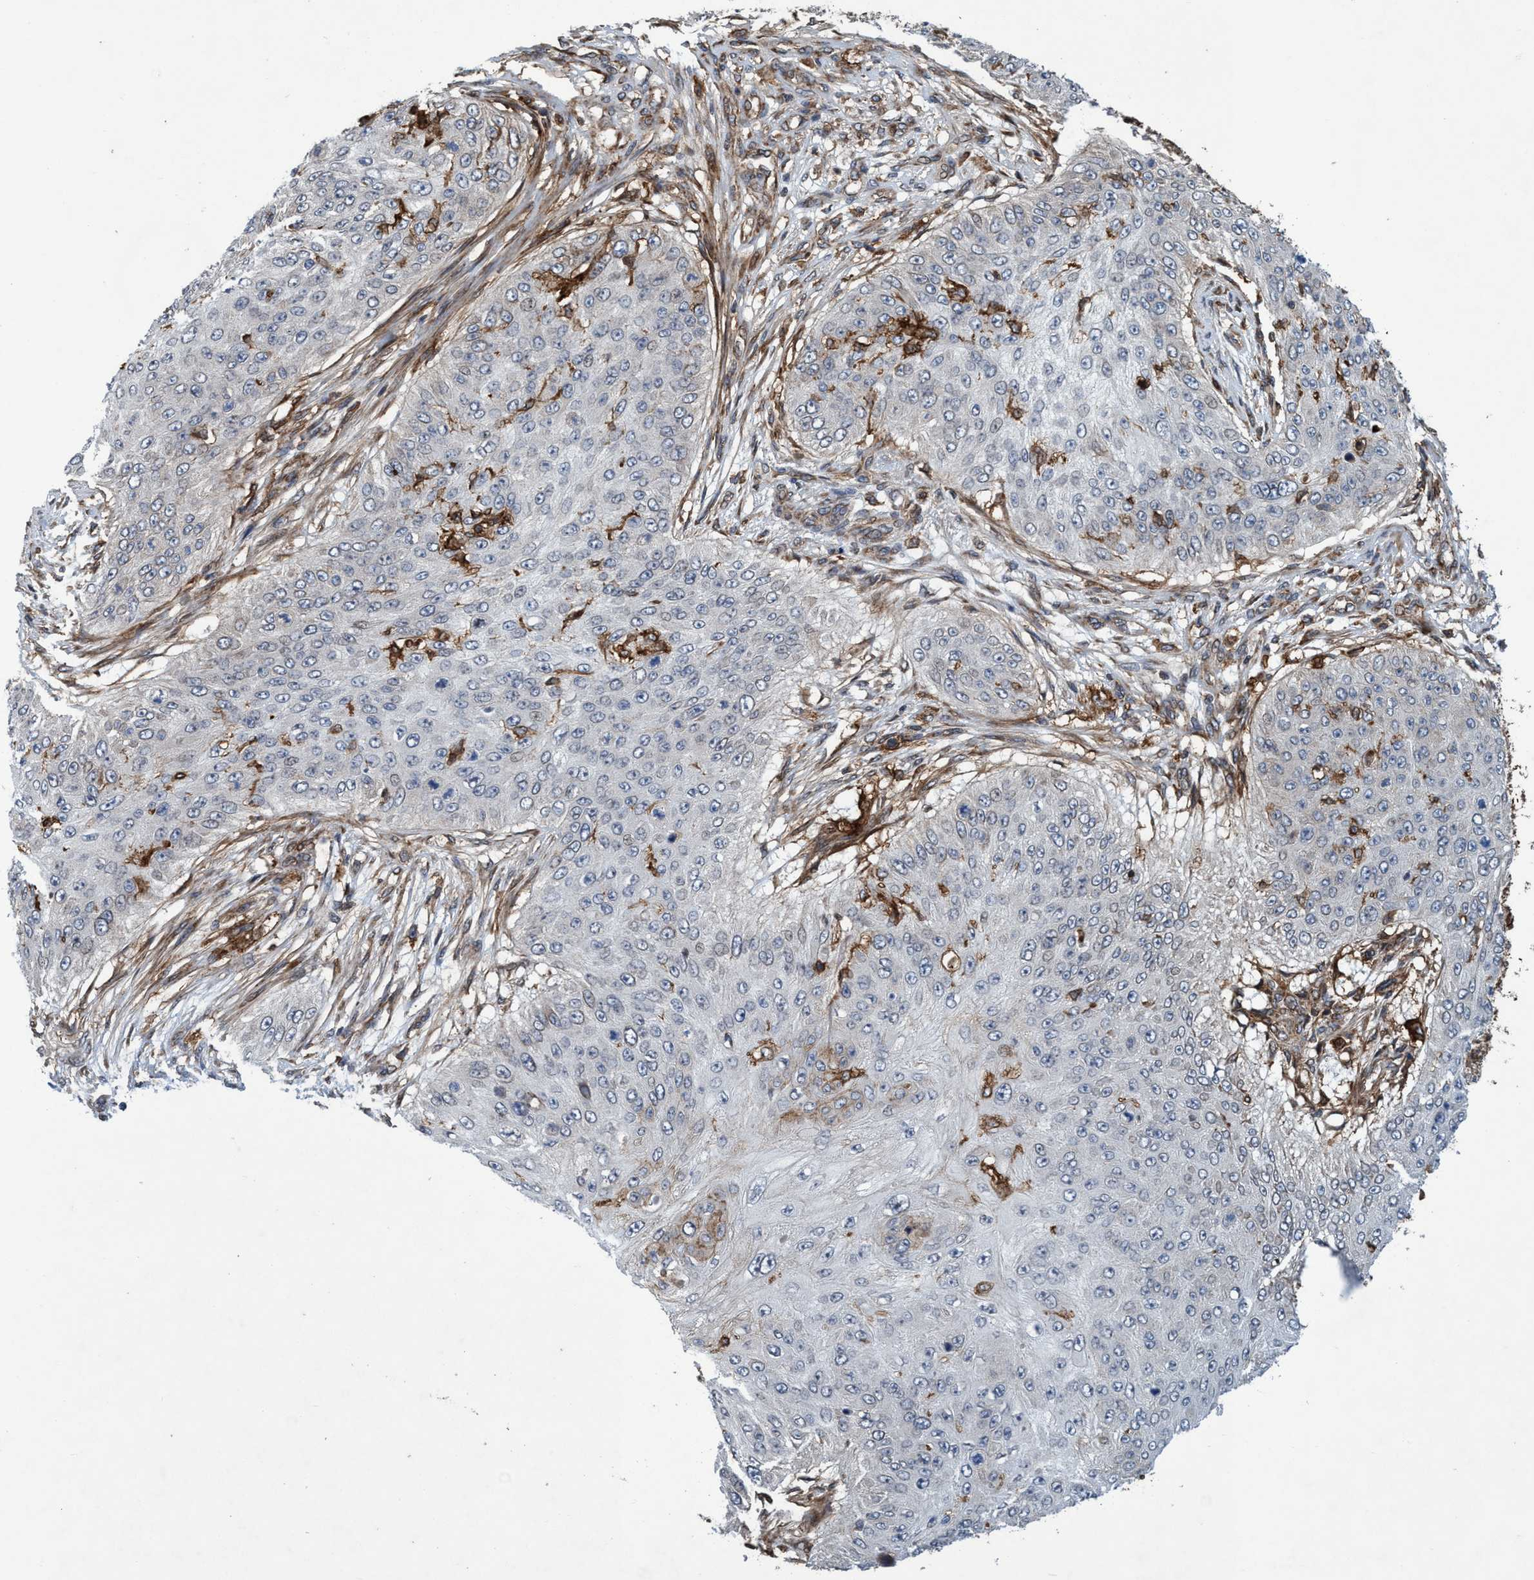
{"staining": {"intensity": "weak", "quantity": "<25%", "location": "cytoplasmic/membranous"}, "tissue": "skin cancer", "cell_type": "Tumor cells", "image_type": "cancer", "snomed": [{"axis": "morphology", "description": "Squamous cell carcinoma, NOS"}, {"axis": "topography", "description": "Skin"}], "caption": "High power microscopy photomicrograph of an IHC photomicrograph of squamous cell carcinoma (skin), revealing no significant staining in tumor cells.", "gene": "SLC16A3", "patient": {"sex": "female", "age": 80}}